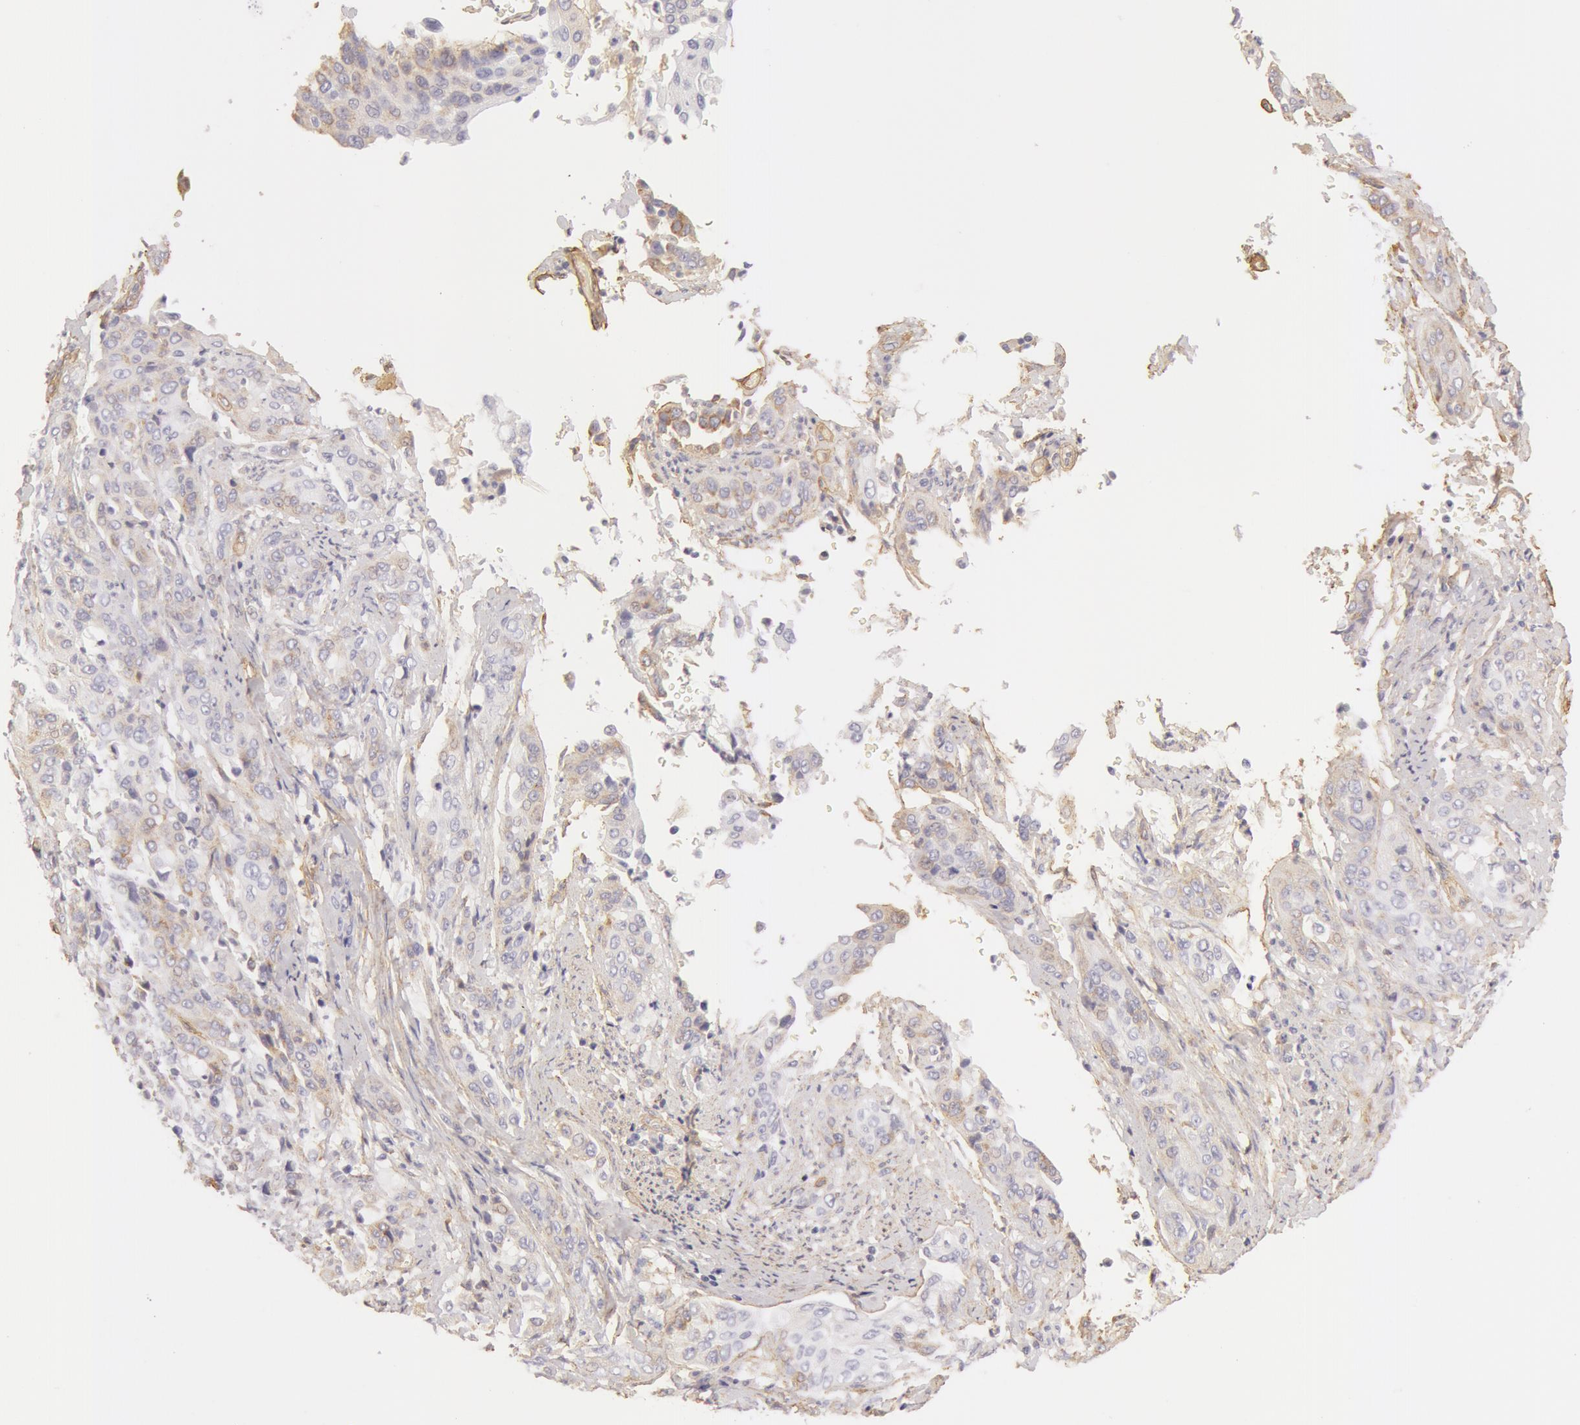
{"staining": {"intensity": "negative", "quantity": "none", "location": "none"}, "tissue": "cervical cancer", "cell_type": "Tumor cells", "image_type": "cancer", "snomed": [{"axis": "morphology", "description": "Squamous cell carcinoma, NOS"}, {"axis": "topography", "description": "Cervix"}], "caption": "Immunohistochemistry (IHC) photomicrograph of human cervical cancer (squamous cell carcinoma) stained for a protein (brown), which displays no expression in tumor cells. Nuclei are stained in blue.", "gene": "COL4A1", "patient": {"sex": "female", "age": 41}}